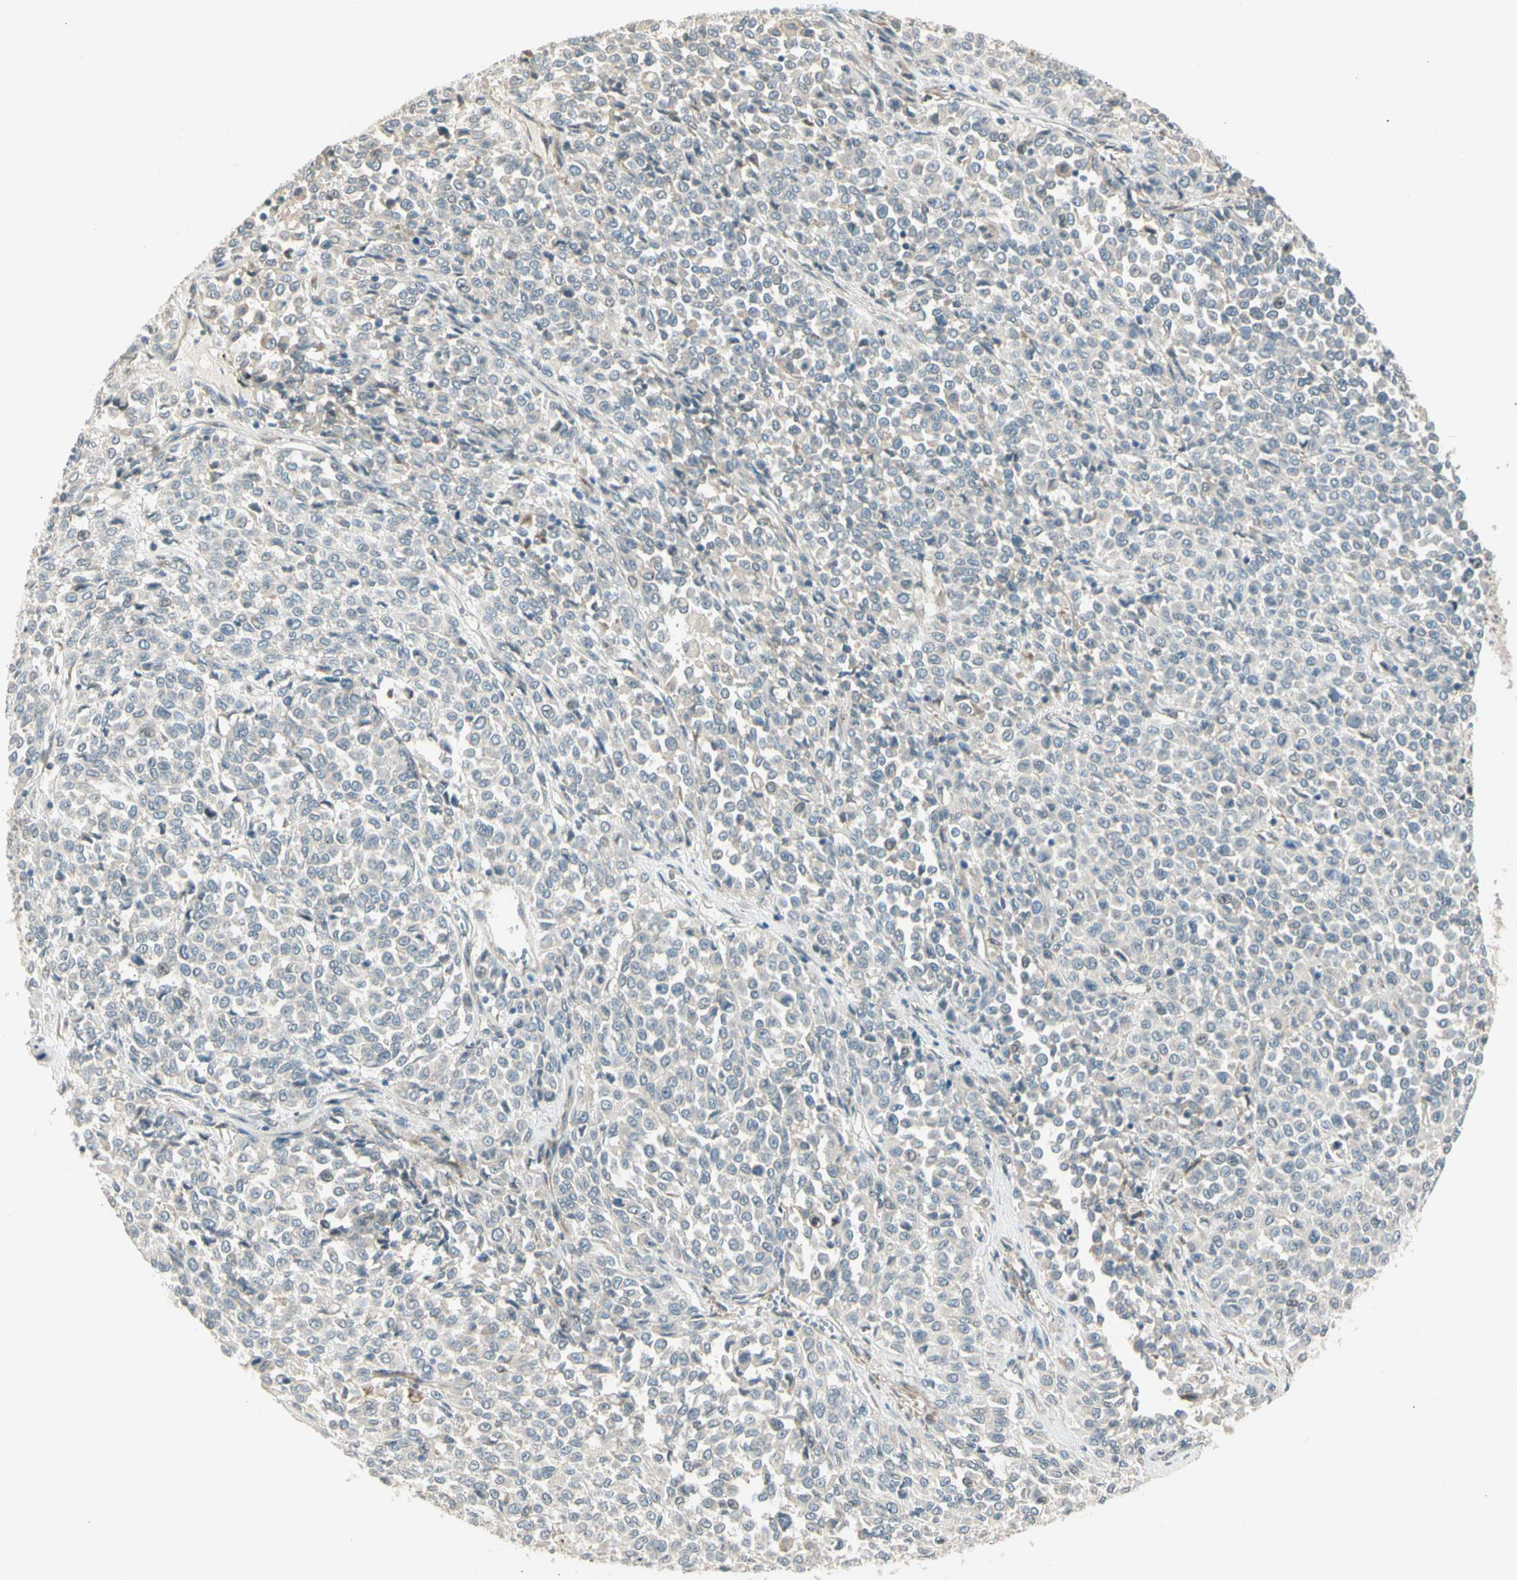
{"staining": {"intensity": "negative", "quantity": "none", "location": "none"}, "tissue": "melanoma", "cell_type": "Tumor cells", "image_type": "cancer", "snomed": [{"axis": "morphology", "description": "Malignant melanoma, Metastatic site"}, {"axis": "topography", "description": "Pancreas"}], "caption": "This photomicrograph is of malignant melanoma (metastatic site) stained with immunohistochemistry (IHC) to label a protein in brown with the nuclei are counter-stained blue. There is no expression in tumor cells.", "gene": "PCDHB15", "patient": {"sex": "female", "age": 30}}